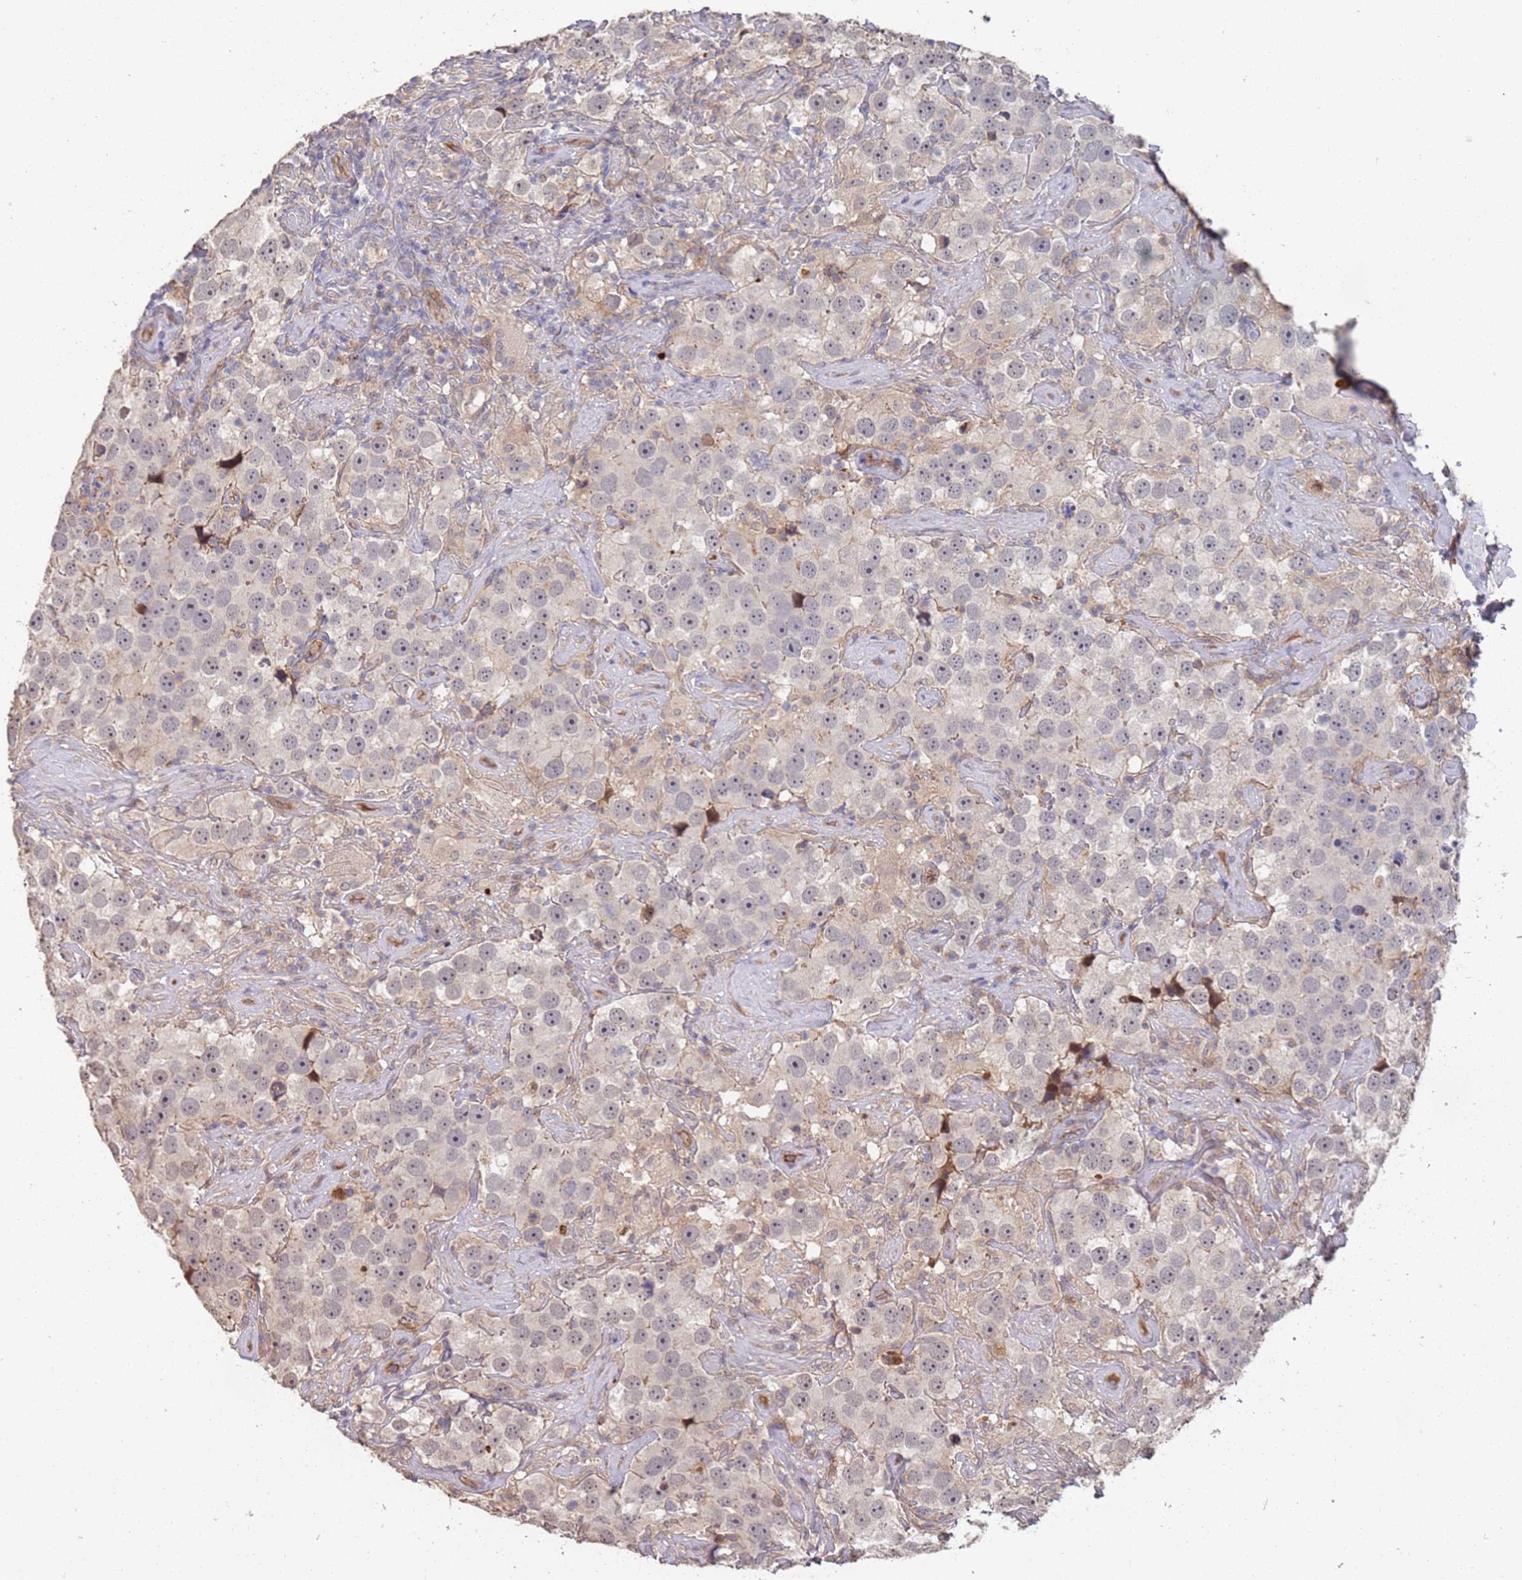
{"staining": {"intensity": "negative", "quantity": "none", "location": "none"}, "tissue": "testis cancer", "cell_type": "Tumor cells", "image_type": "cancer", "snomed": [{"axis": "morphology", "description": "Seminoma, NOS"}, {"axis": "topography", "description": "Testis"}], "caption": "High power microscopy histopathology image of an immunohistochemistry (IHC) image of testis cancer, revealing no significant positivity in tumor cells.", "gene": "ABCB6", "patient": {"sex": "male", "age": 49}}